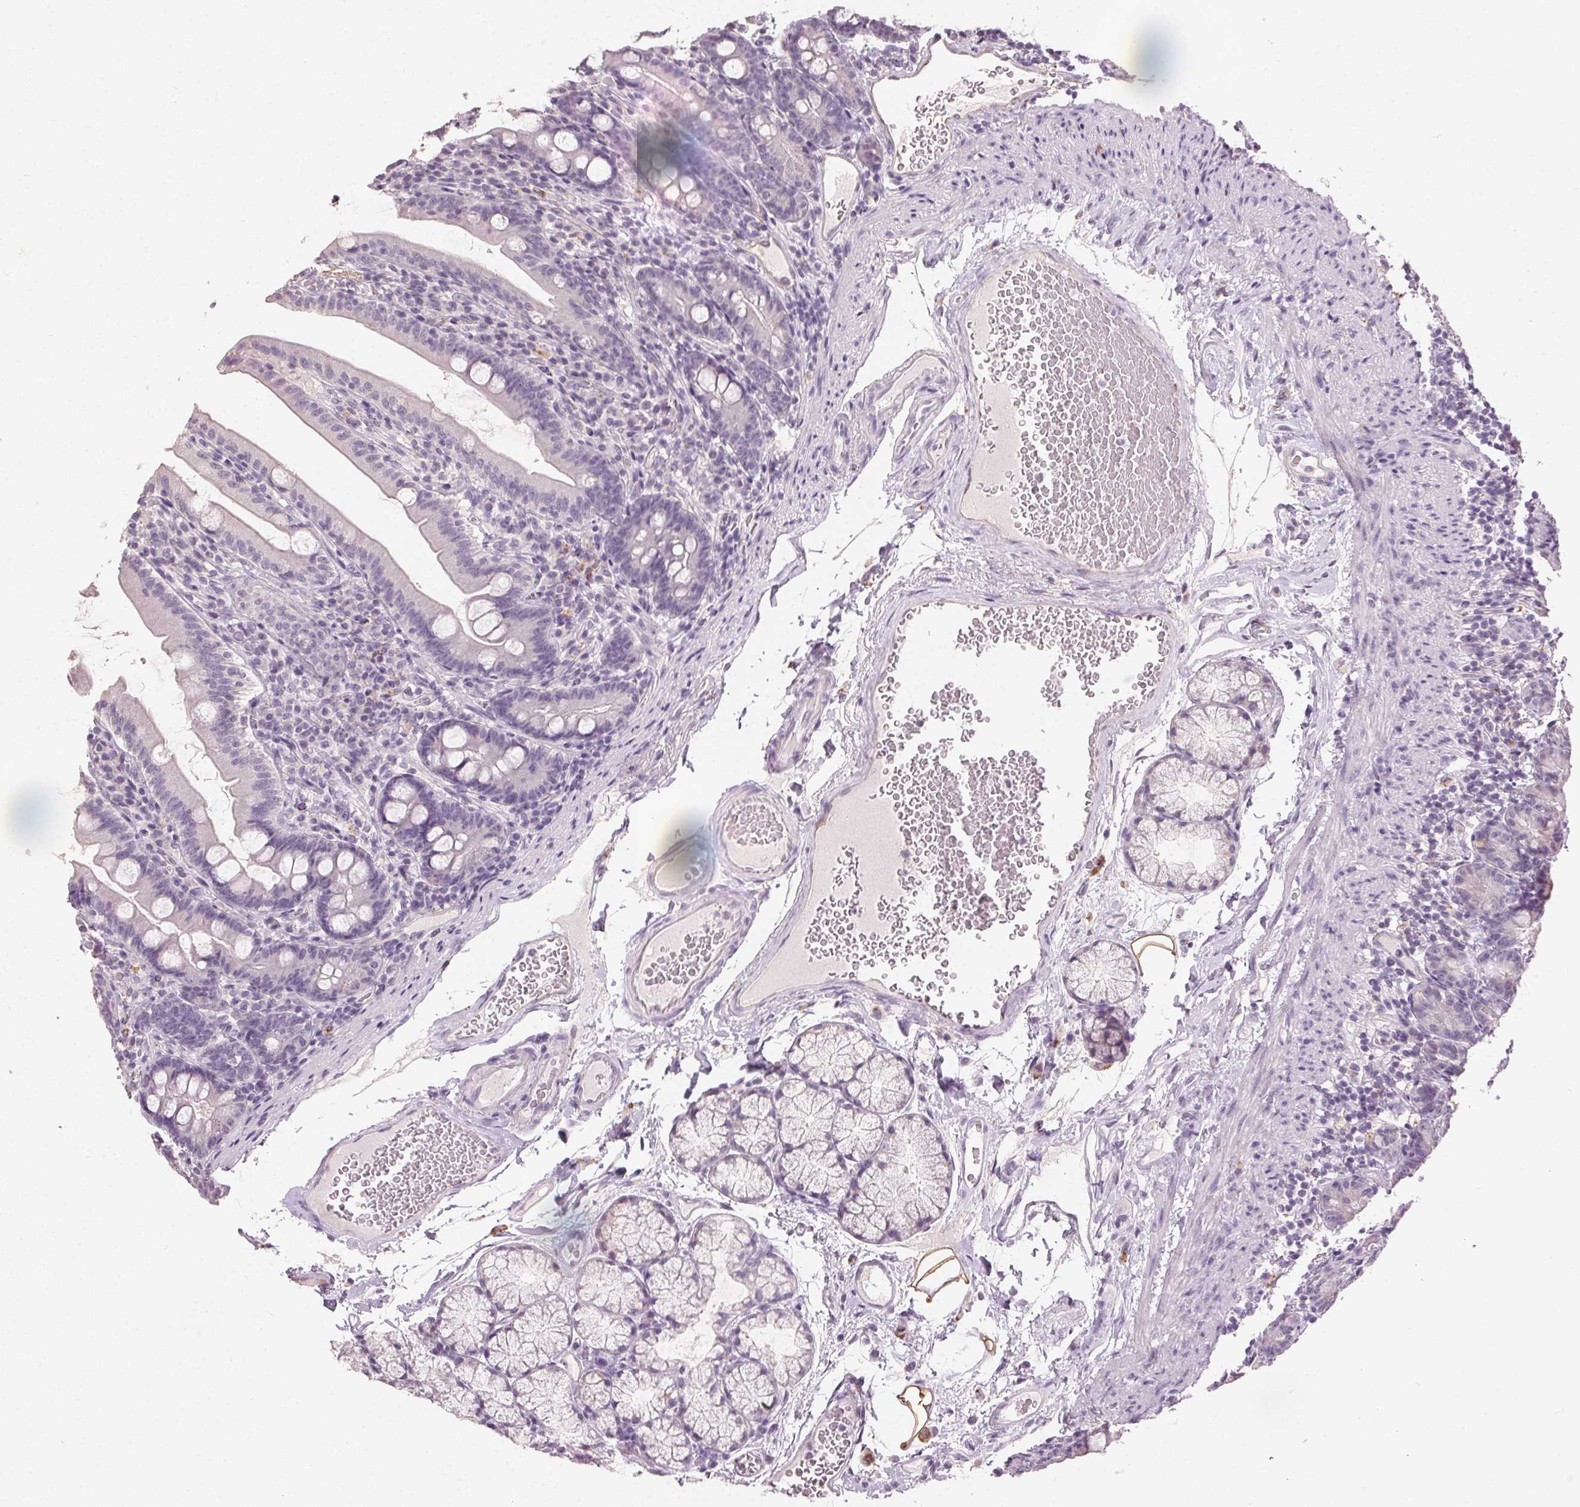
{"staining": {"intensity": "negative", "quantity": "none", "location": "none"}, "tissue": "duodenum", "cell_type": "Glandular cells", "image_type": "normal", "snomed": [{"axis": "morphology", "description": "Normal tissue, NOS"}, {"axis": "topography", "description": "Duodenum"}], "caption": "Glandular cells show no significant protein positivity in unremarkable duodenum.", "gene": "CLTRN", "patient": {"sex": "female", "age": 67}}